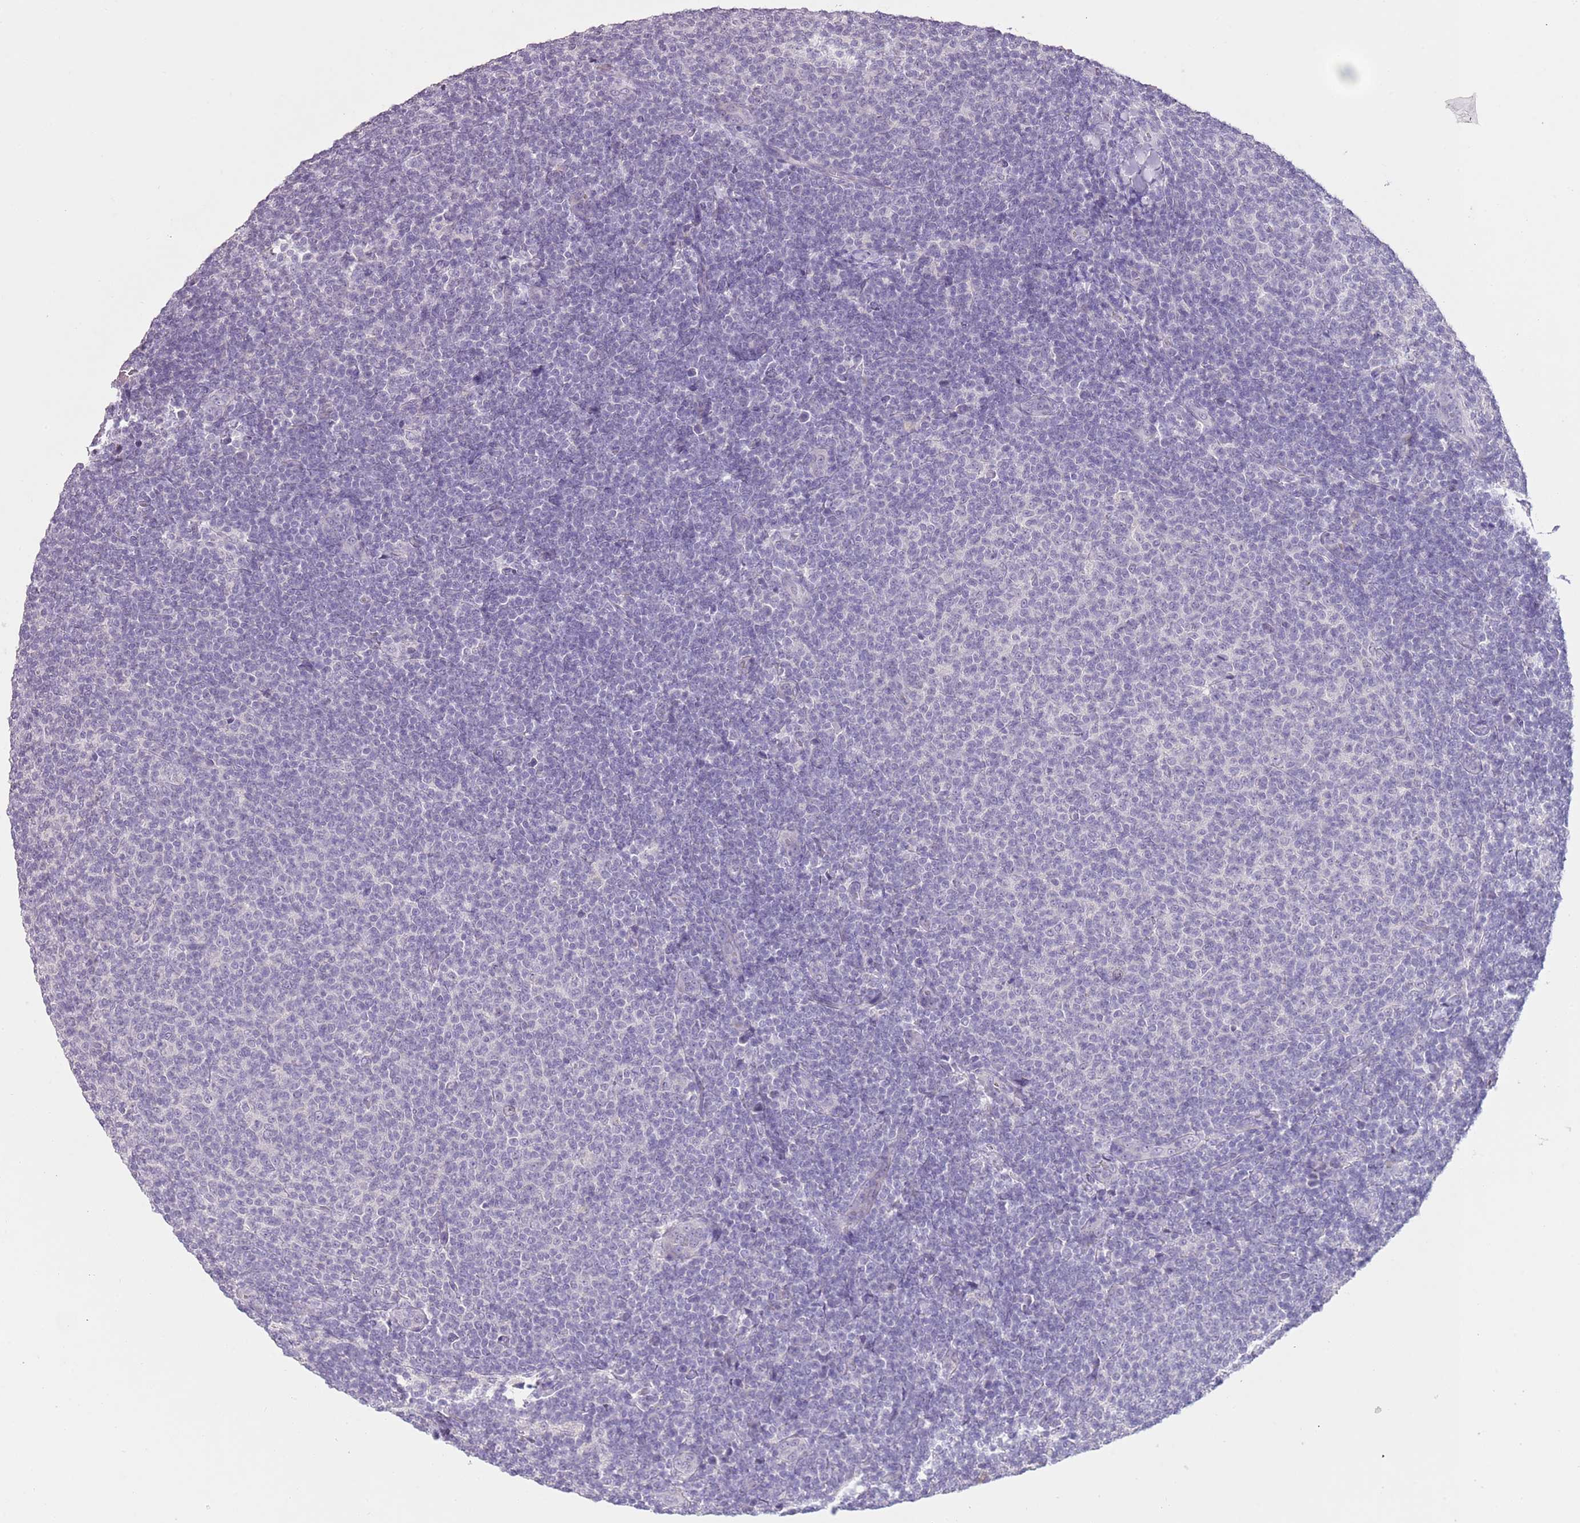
{"staining": {"intensity": "negative", "quantity": "none", "location": "none"}, "tissue": "lymphoma", "cell_type": "Tumor cells", "image_type": "cancer", "snomed": [{"axis": "morphology", "description": "Malignant lymphoma, non-Hodgkin's type, Low grade"}, {"axis": "topography", "description": "Lymph node"}], "caption": "High magnification brightfield microscopy of lymphoma stained with DAB (brown) and counterstained with hematoxylin (blue): tumor cells show no significant staining.", "gene": "SLC35E3", "patient": {"sex": "male", "age": 66}}